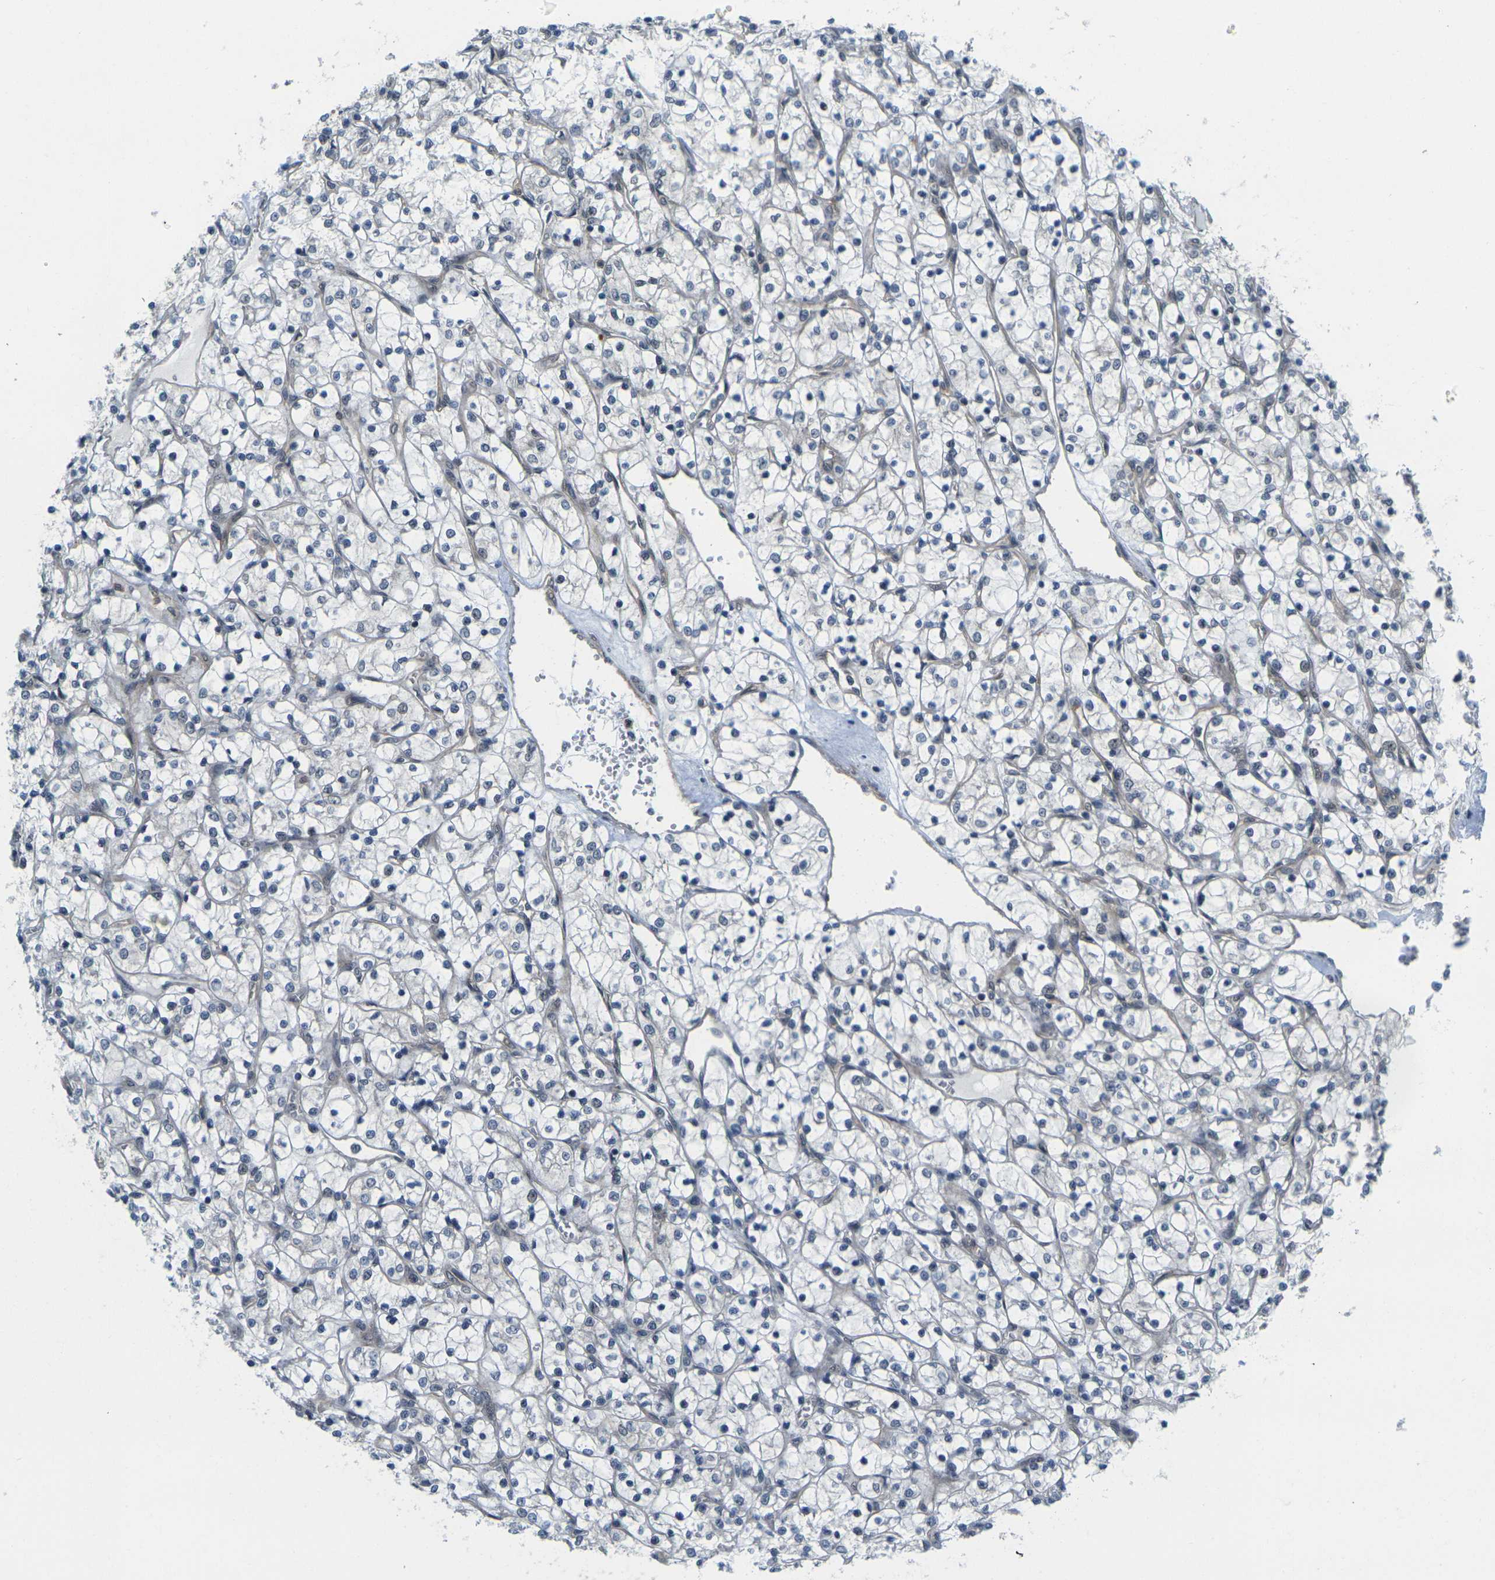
{"staining": {"intensity": "negative", "quantity": "none", "location": "none"}, "tissue": "renal cancer", "cell_type": "Tumor cells", "image_type": "cancer", "snomed": [{"axis": "morphology", "description": "Adenocarcinoma, NOS"}, {"axis": "topography", "description": "Kidney"}], "caption": "There is no significant expression in tumor cells of renal cancer. (IHC, brightfield microscopy, high magnification).", "gene": "KCTD10", "patient": {"sex": "female", "age": 69}}